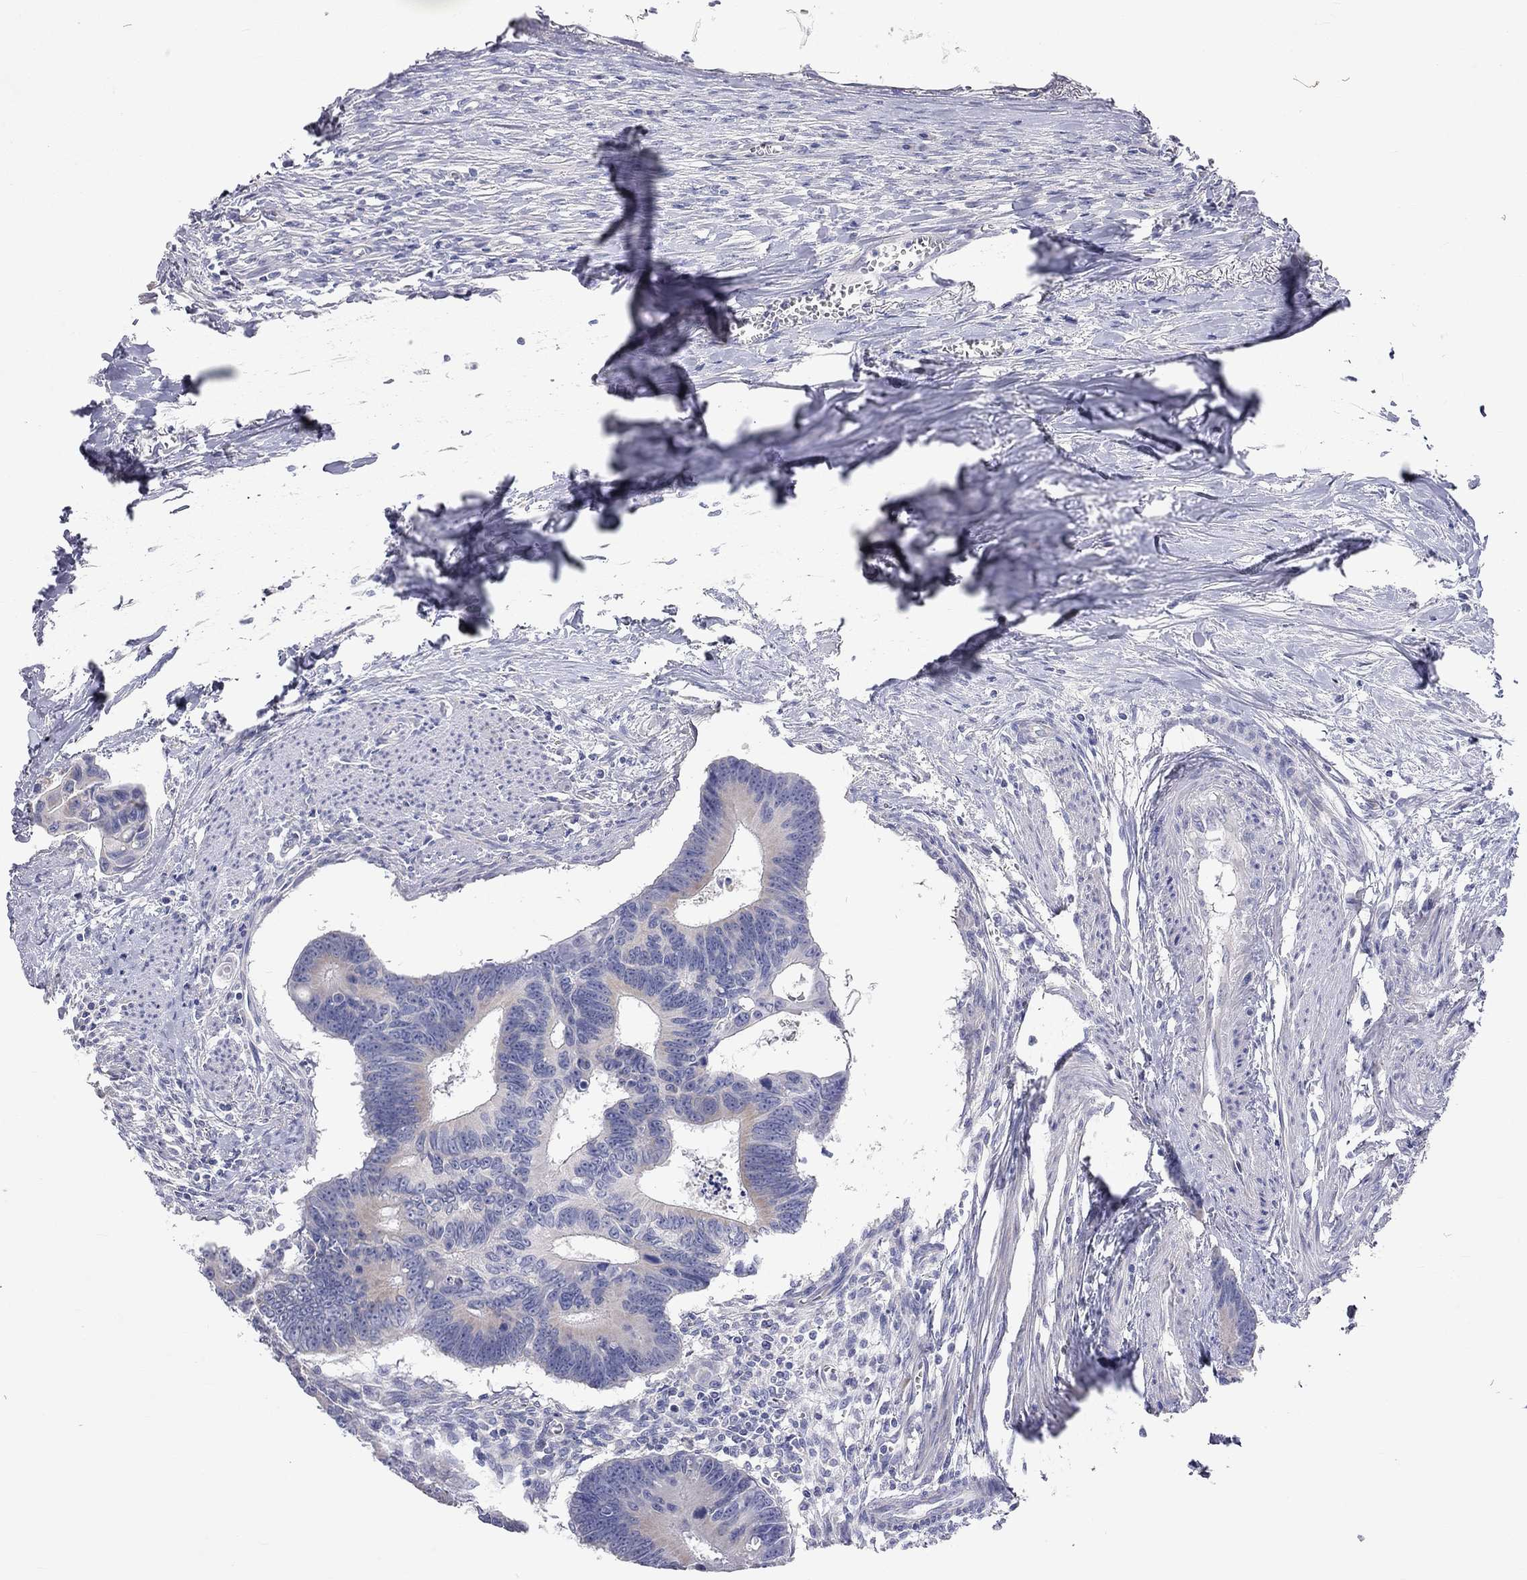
{"staining": {"intensity": "weak", "quantity": "<25%", "location": "cytoplasmic/membranous"}, "tissue": "colorectal cancer", "cell_type": "Tumor cells", "image_type": "cancer", "snomed": [{"axis": "morphology", "description": "Adenocarcinoma, NOS"}, {"axis": "topography", "description": "Colon"}], "caption": "DAB (3,3'-diaminobenzidine) immunohistochemical staining of colorectal cancer exhibits no significant expression in tumor cells.", "gene": "RCAN1", "patient": {"sex": "male", "age": 70}}